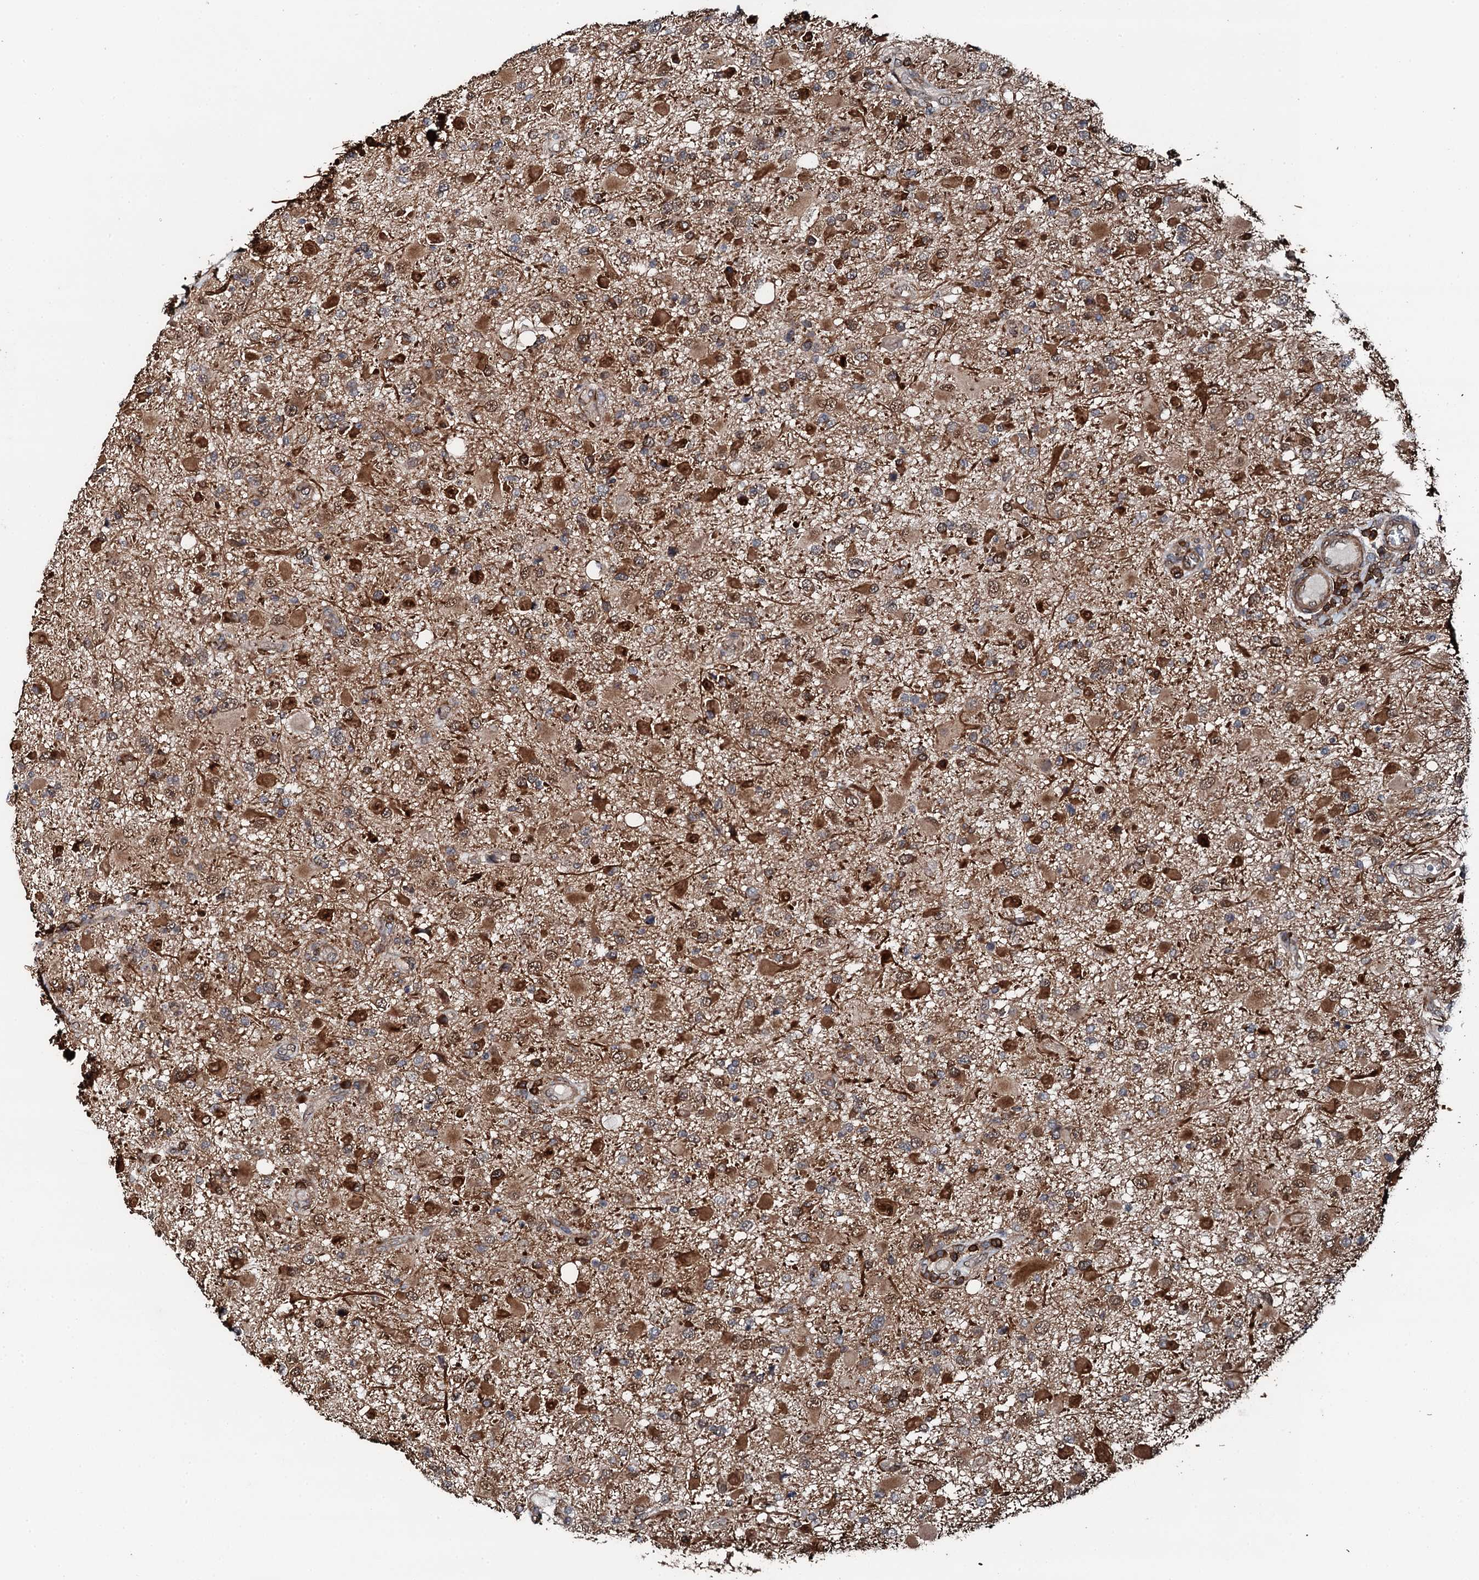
{"staining": {"intensity": "strong", "quantity": "25%-75%", "location": "cytoplasmic/membranous"}, "tissue": "glioma", "cell_type": "Tumor cells", "image_type": "cancer", "snomed": [{"axis": "morphology", "description": "Glioma, malignant, High grade"}, {"axis": "topography", "description": "Brain"}], "caption": "High-grade glioma (malignant) tissue exhibits strong cytoplasmic/membranous positivity in approximately 25%-75% of tumor cells, visualized by immunohistochemistry. The protein of interest is shown in brown color, while the nuclei are stained blue.", "gene": "EDC4", "patient": {"sex": "male", "age": 53}}